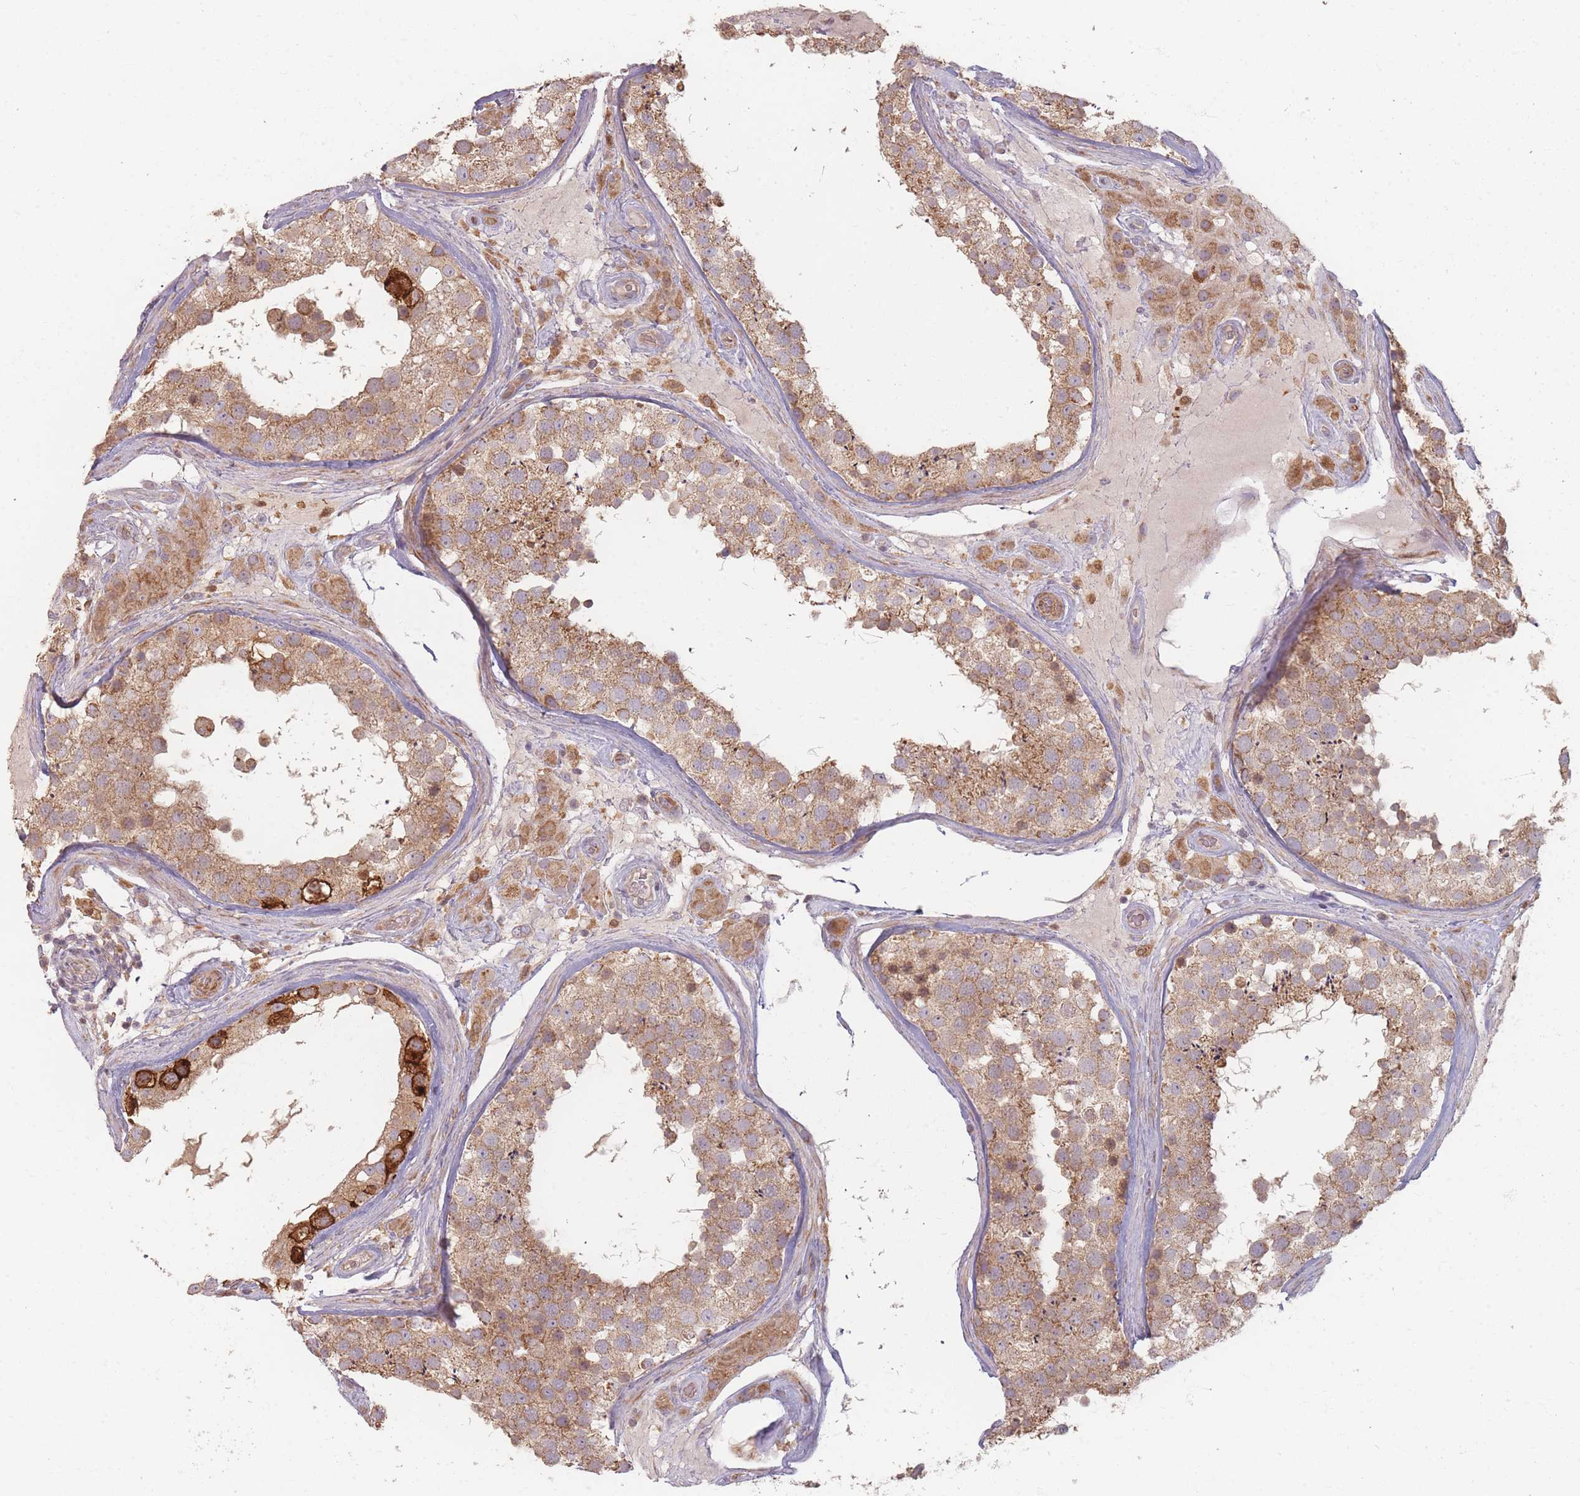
{"staining": {"intensity": "moderate", "quantity": ">75%", "location": "cytoplasmic/membranous"}, "tissue": "testis", "cell_type": "Cells in seminiferous ducts", "image_type": "normal", "snomed": [{"axis": "morphology", "description": "Normal tissue, NOS"}, {"axis": "topography", "description": "Testis"}], "caption": "Immunohistochemical staining of normal testis reveals >75% levels of moderate cytoplasmic/membranous protein positivity in about >75% of cells in seminiferous ducts.", "gene": "MRPS6", "patient": {"sex": "male", "age": 46}}